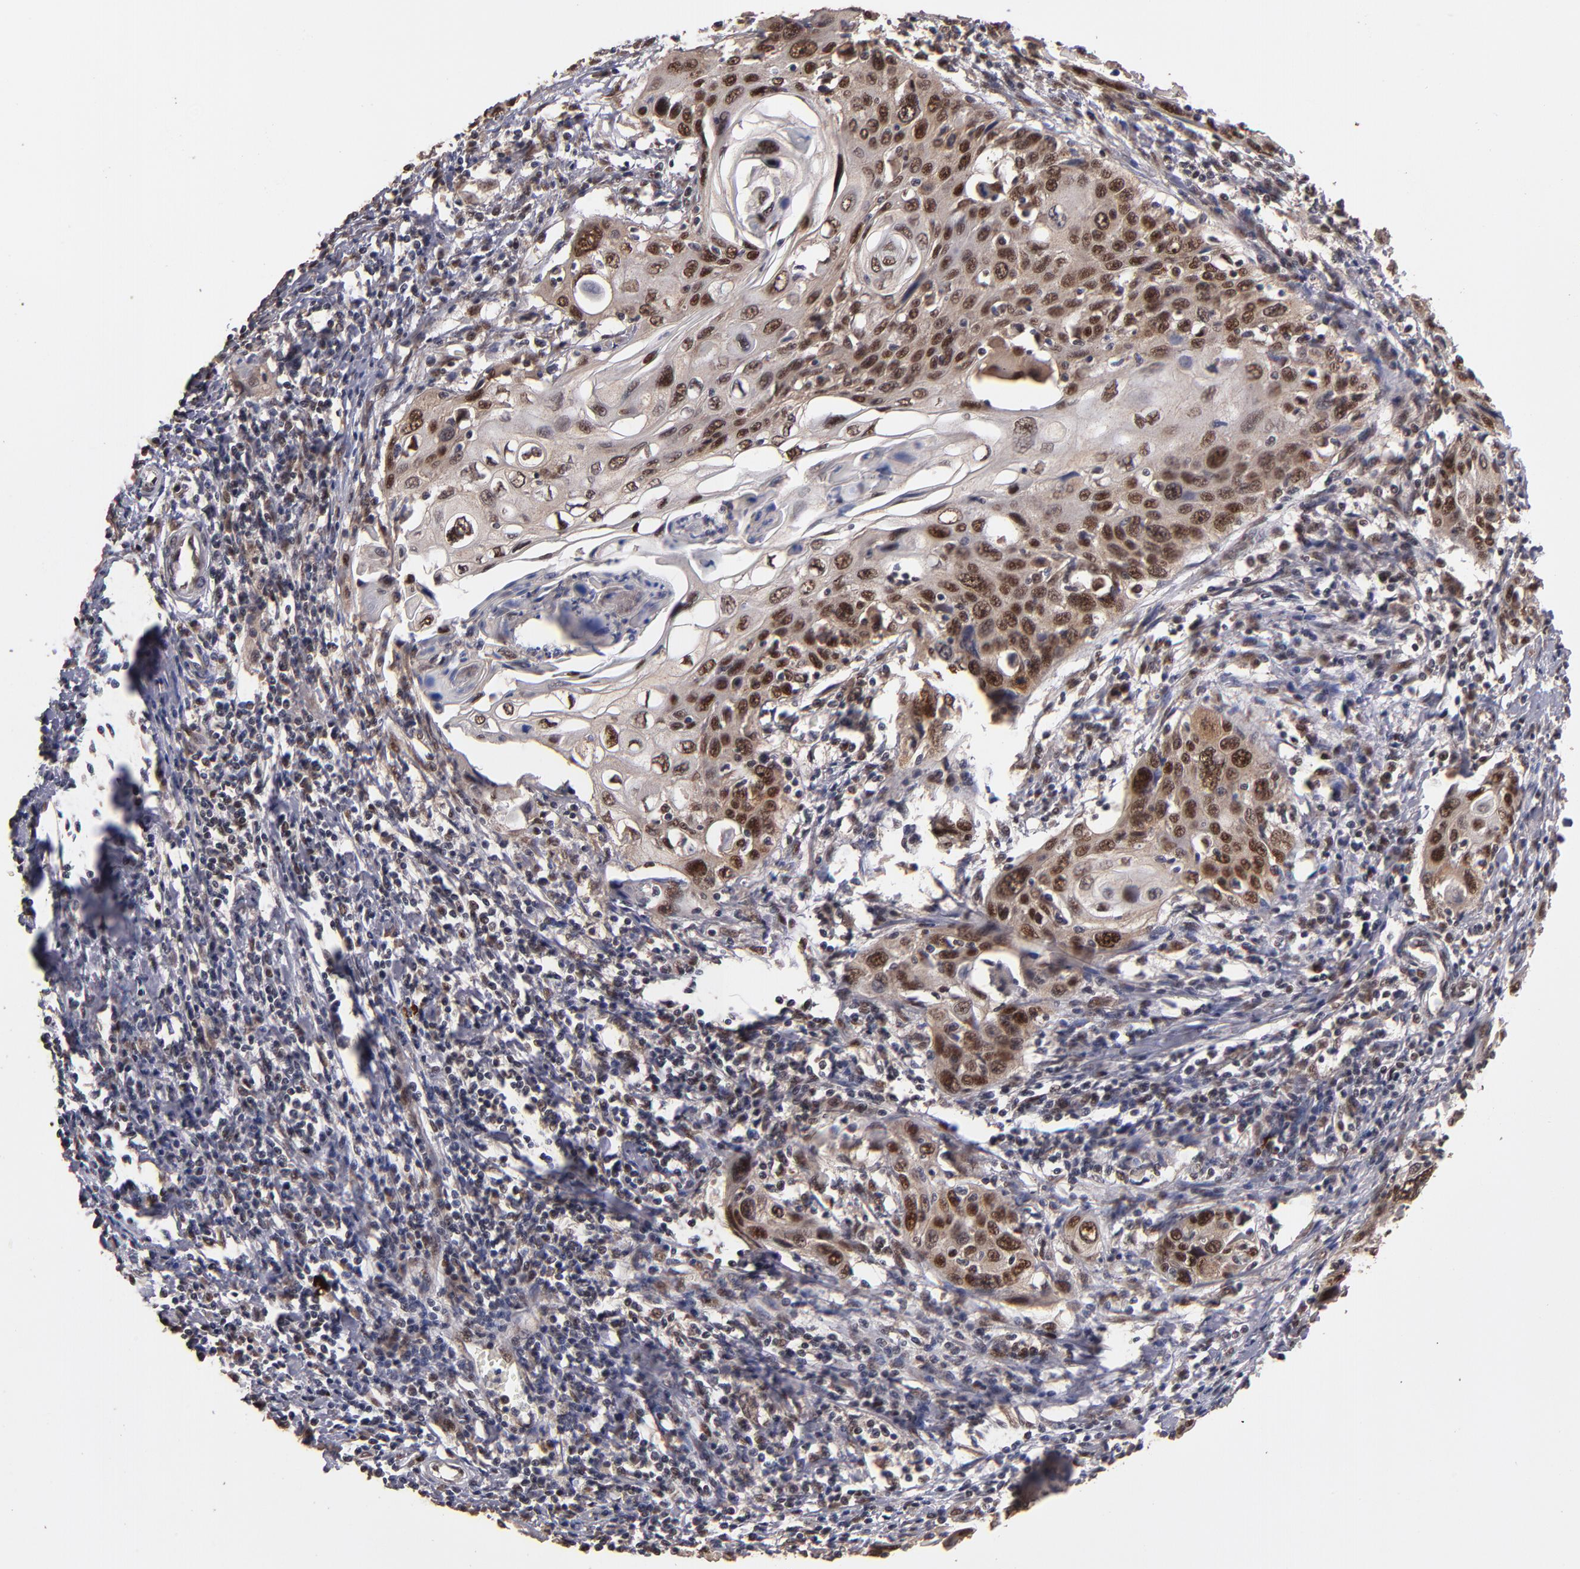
{"staining": {"intensity": "moderate", "quantity": ">75%", "location": "cytoplasmic/membranous,nuclear"}, "tissue": "cervical cancer", "cell_type": "Tumor cells", "image_type": "cancer", "snomed": [{"axis": "morphology", "description": "Squamous cell carcinoma, NOS"}, {"axis": "topography", "description": "Cervix"}], "caption": "Moderate cytoplasmic/membranous and nuclear expression for a protein is seen in about >75% of tumor cells of cervical cancer using immunohistochemistry (IHC).", "gene": "EAPP", "patient": {"sex": "female", "age": 54}}